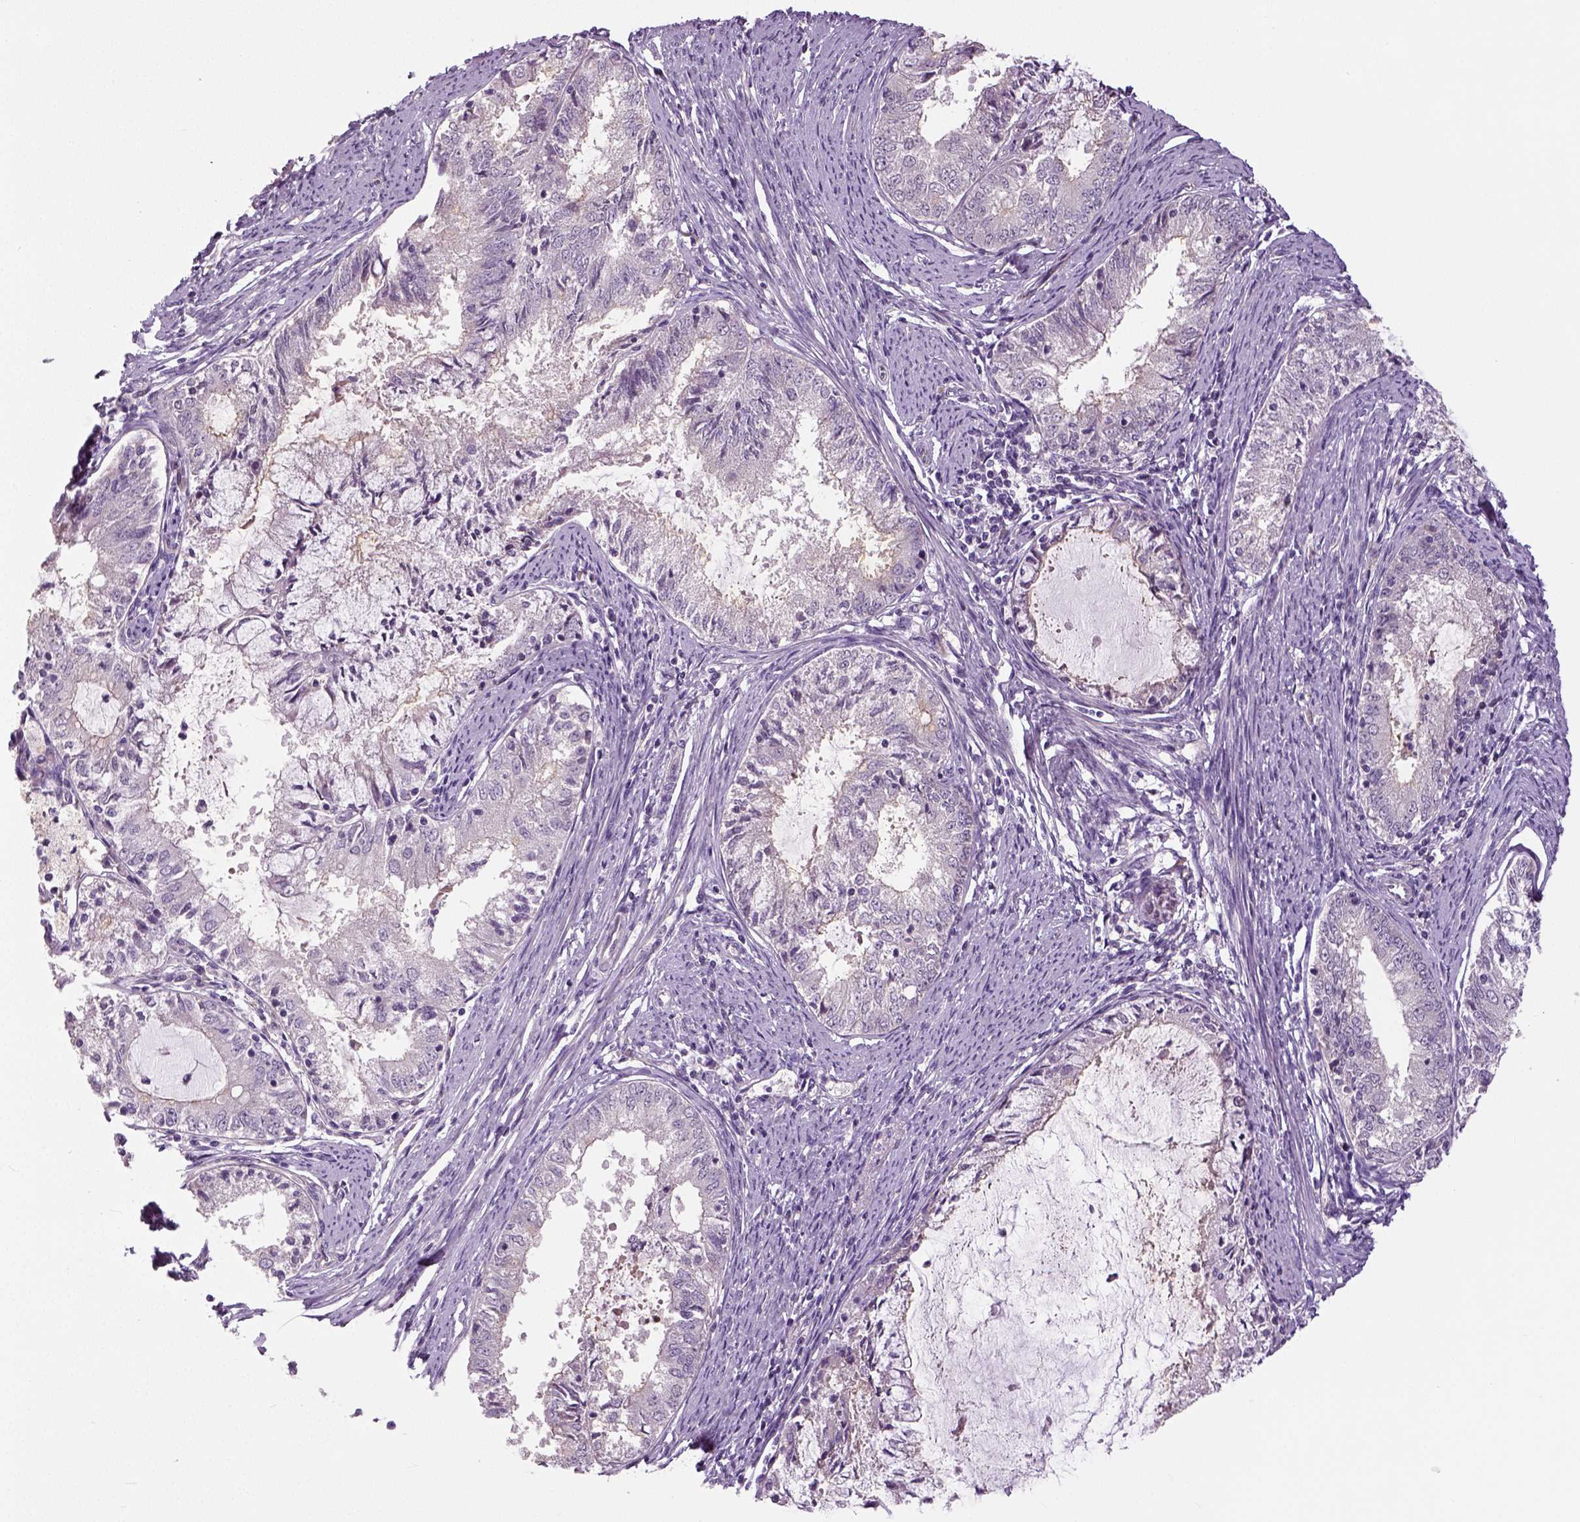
{"staining": {"intensity": "negative", "quantity": "none", "location": "none"}, "tissue": "endometrial cancer", "cell_type": "Tumor cells", "image_type": "cancer", "snomed": [{"axis": "morphology", "description": "Adenocarcinoma, NOS"}, {"axis": "topography", "description": "Endometrium"}], "caption": "This is a micrograph of IHC staining of endometrial cancer (adenocarcinoma), which shows no positivity in tumor cells.", "gene": "NECAB1", "patient": {"sex": "female", "age": 57}}